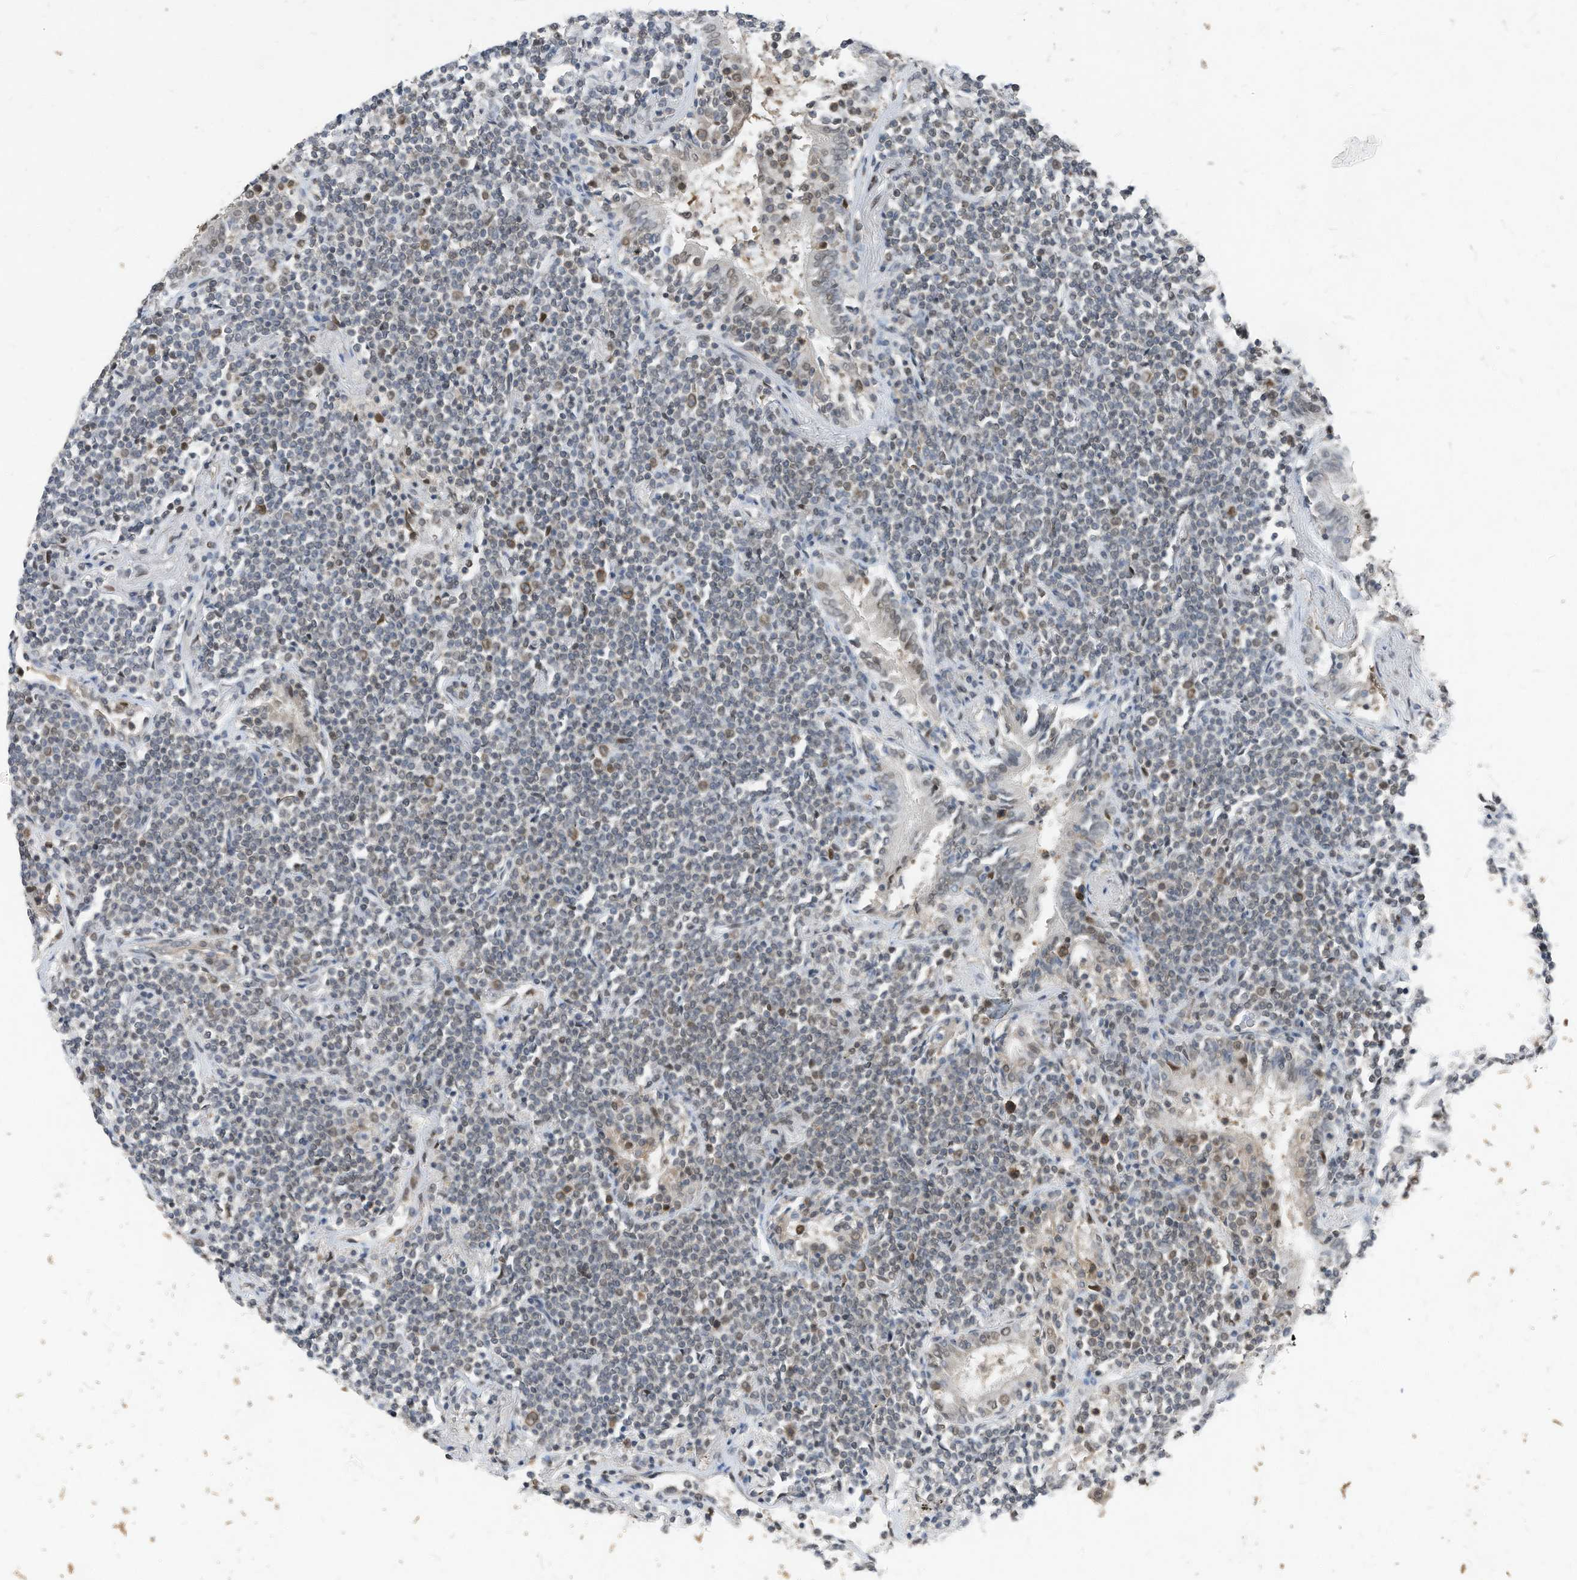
{"staining": {"intensity": "negative", "quantity": "none", "location": "none"}, "tissue": "lymphoma", "cell_type": "Tumor cells", "image_type": "cancer", "snomed": [{"axis": "morphology", "description": "Malignant lymphoma, non-Hodgkin's type, Low grade"}, {"axis": "topography", "description": "Lung"}], "caption": "Immunohistochemical staining of human lymphoma reveals no significant staining in tumor cells.", "gene": "KPNB1", "patient": {"sex": "female", "age": 71}}